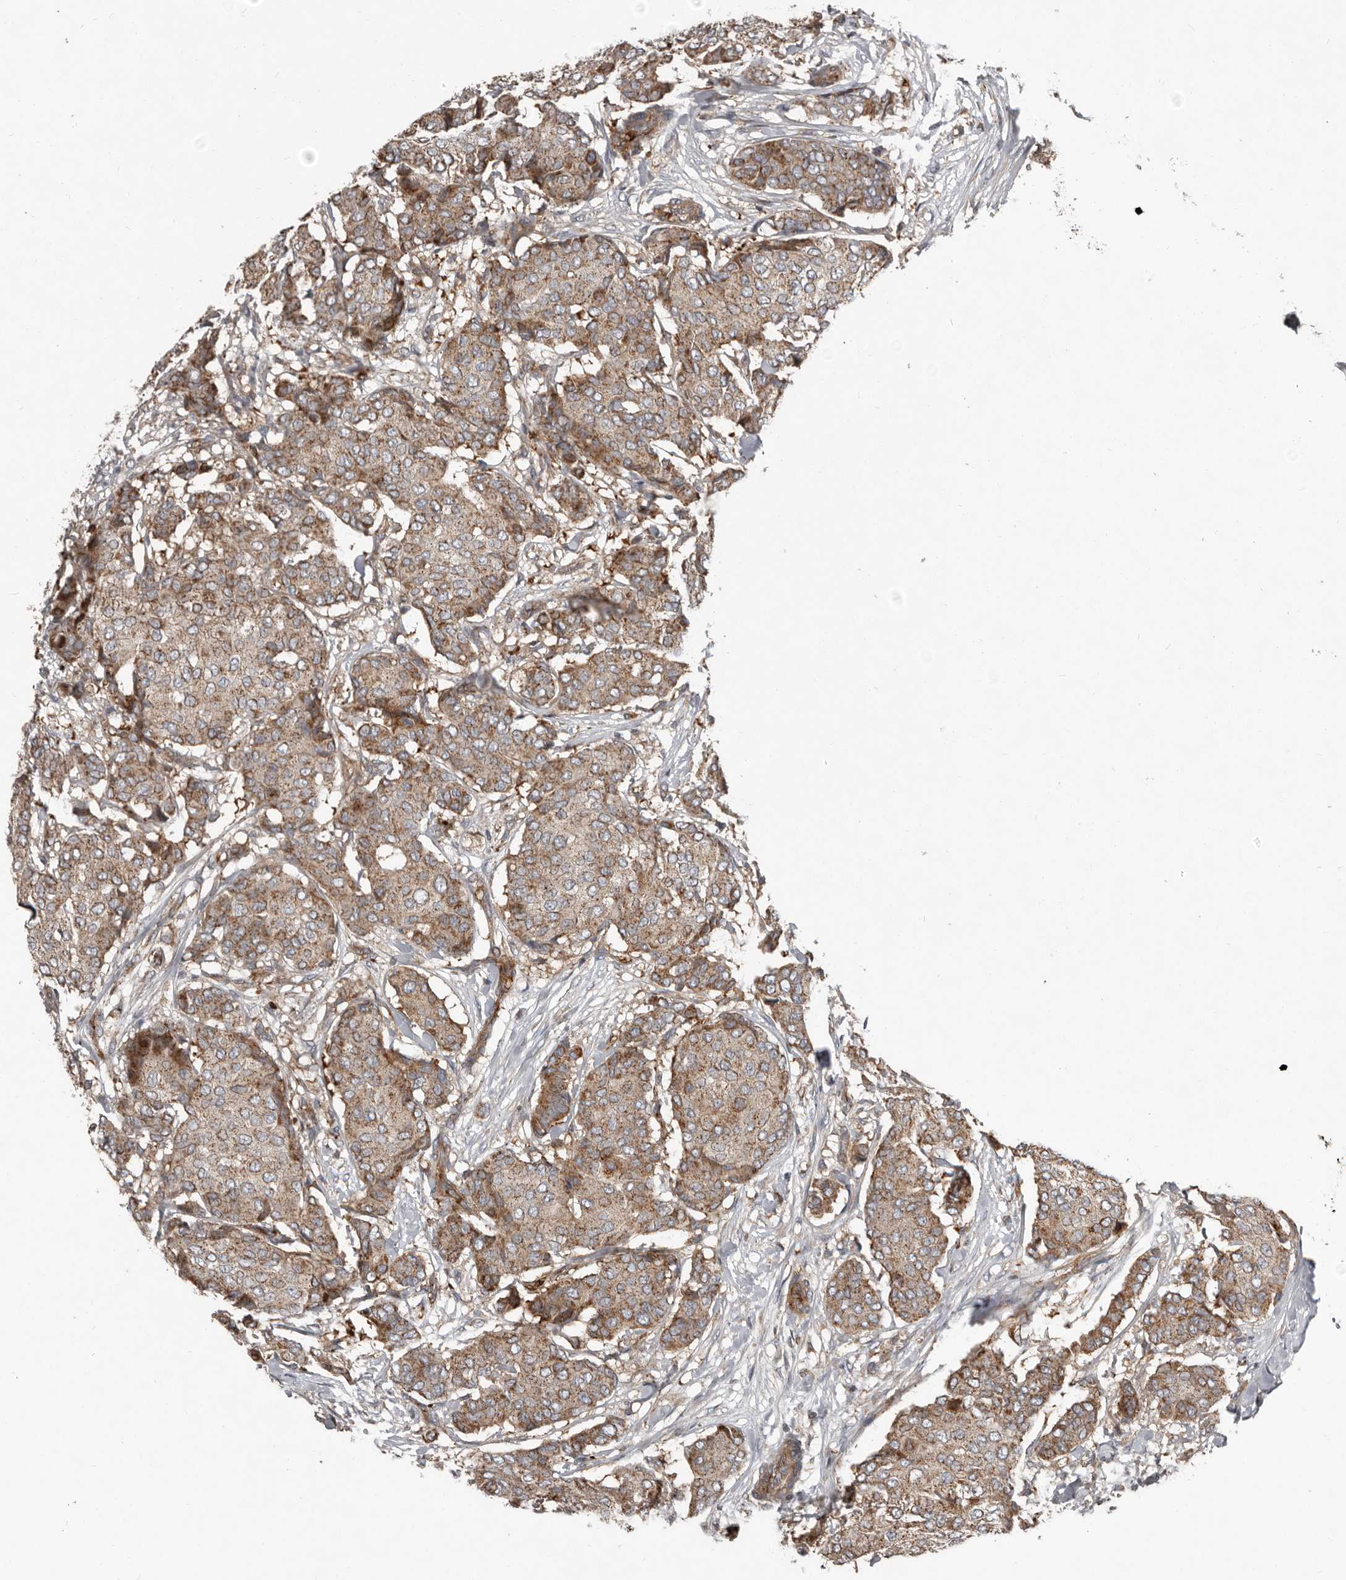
{"staining": {"intensity": "moderate", "quantity": ">75%", "location": "cytoplasmic/membranous"}, "tissue": "breast cancer", "cell_type": "Tumor cells", "image_type": "cancer", "snomed": [{"axis": "morphology", "description": "Duct carcinoma"}, {"axis": "topography", "description": "Breast"}], "caption": "Protein staining displays moderate cytoplasmic/membranous staining in approximately >75% of tumor cells in breast cancer (invasive ductal carcinoma). (DAB (3,3'-diaminobenzidine) IHC with brightfield microscopy, high magnification).", "gene": "FBXO31", "patient": {"sex": "female", "age": 75}}